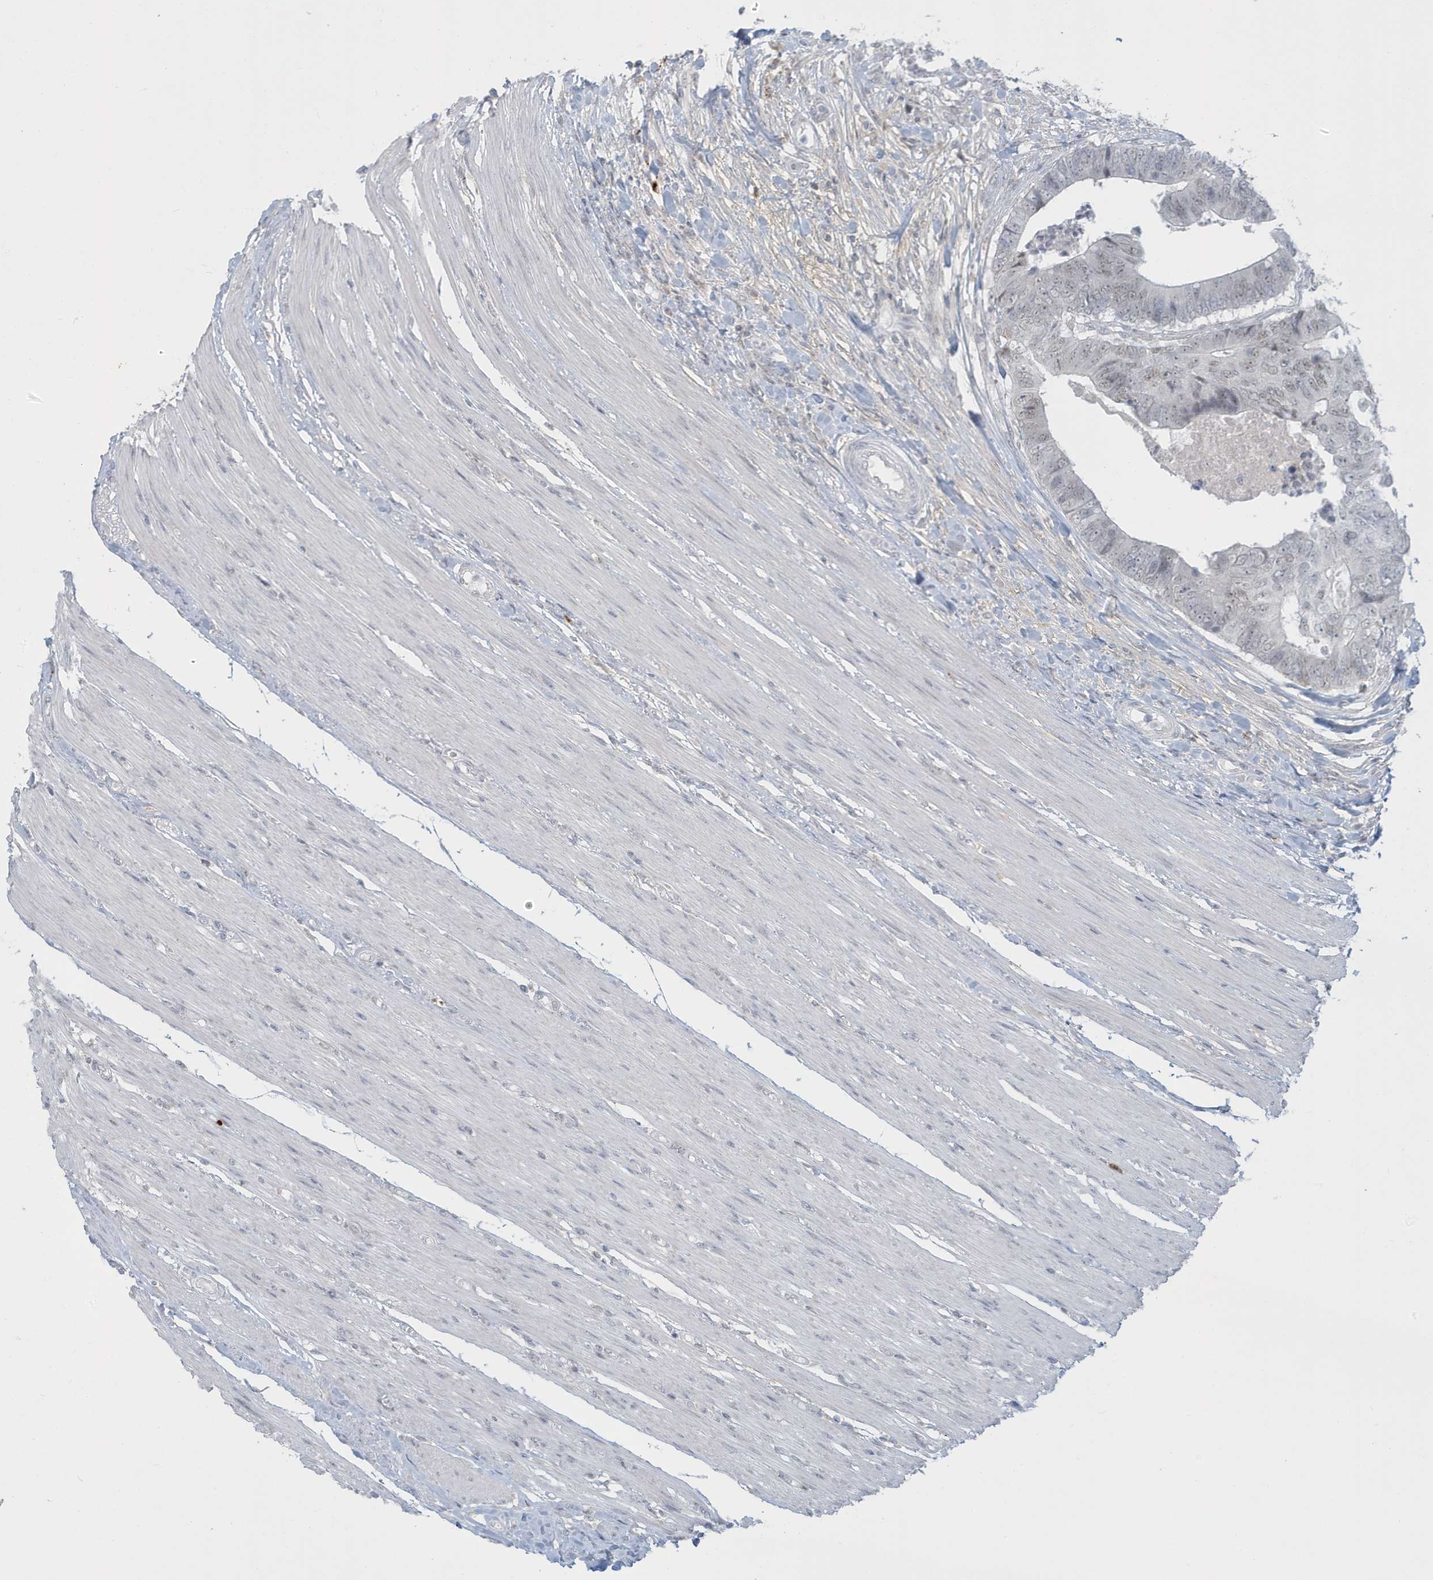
{"staining": {"intensity": "weak", "quantity": "<25%", "location": "nuclear"}, "tissue": "colorectal cancer", "cell_type": "Tumor cells", "image_type": "cancer", "snomed": [{"axis": "morphology", "description": "Adenocarcinoma, NOS"}, {"axis": "topography", "description": "Rectum"}], "caption": "DAB (3,3'-diaminobenzidine) immunohistochemical staining of human colorectal cancer exhibits no significant expression in tumor cells.", "gene": "HERC6", "patient": {"sex": "male", "age": 84}}